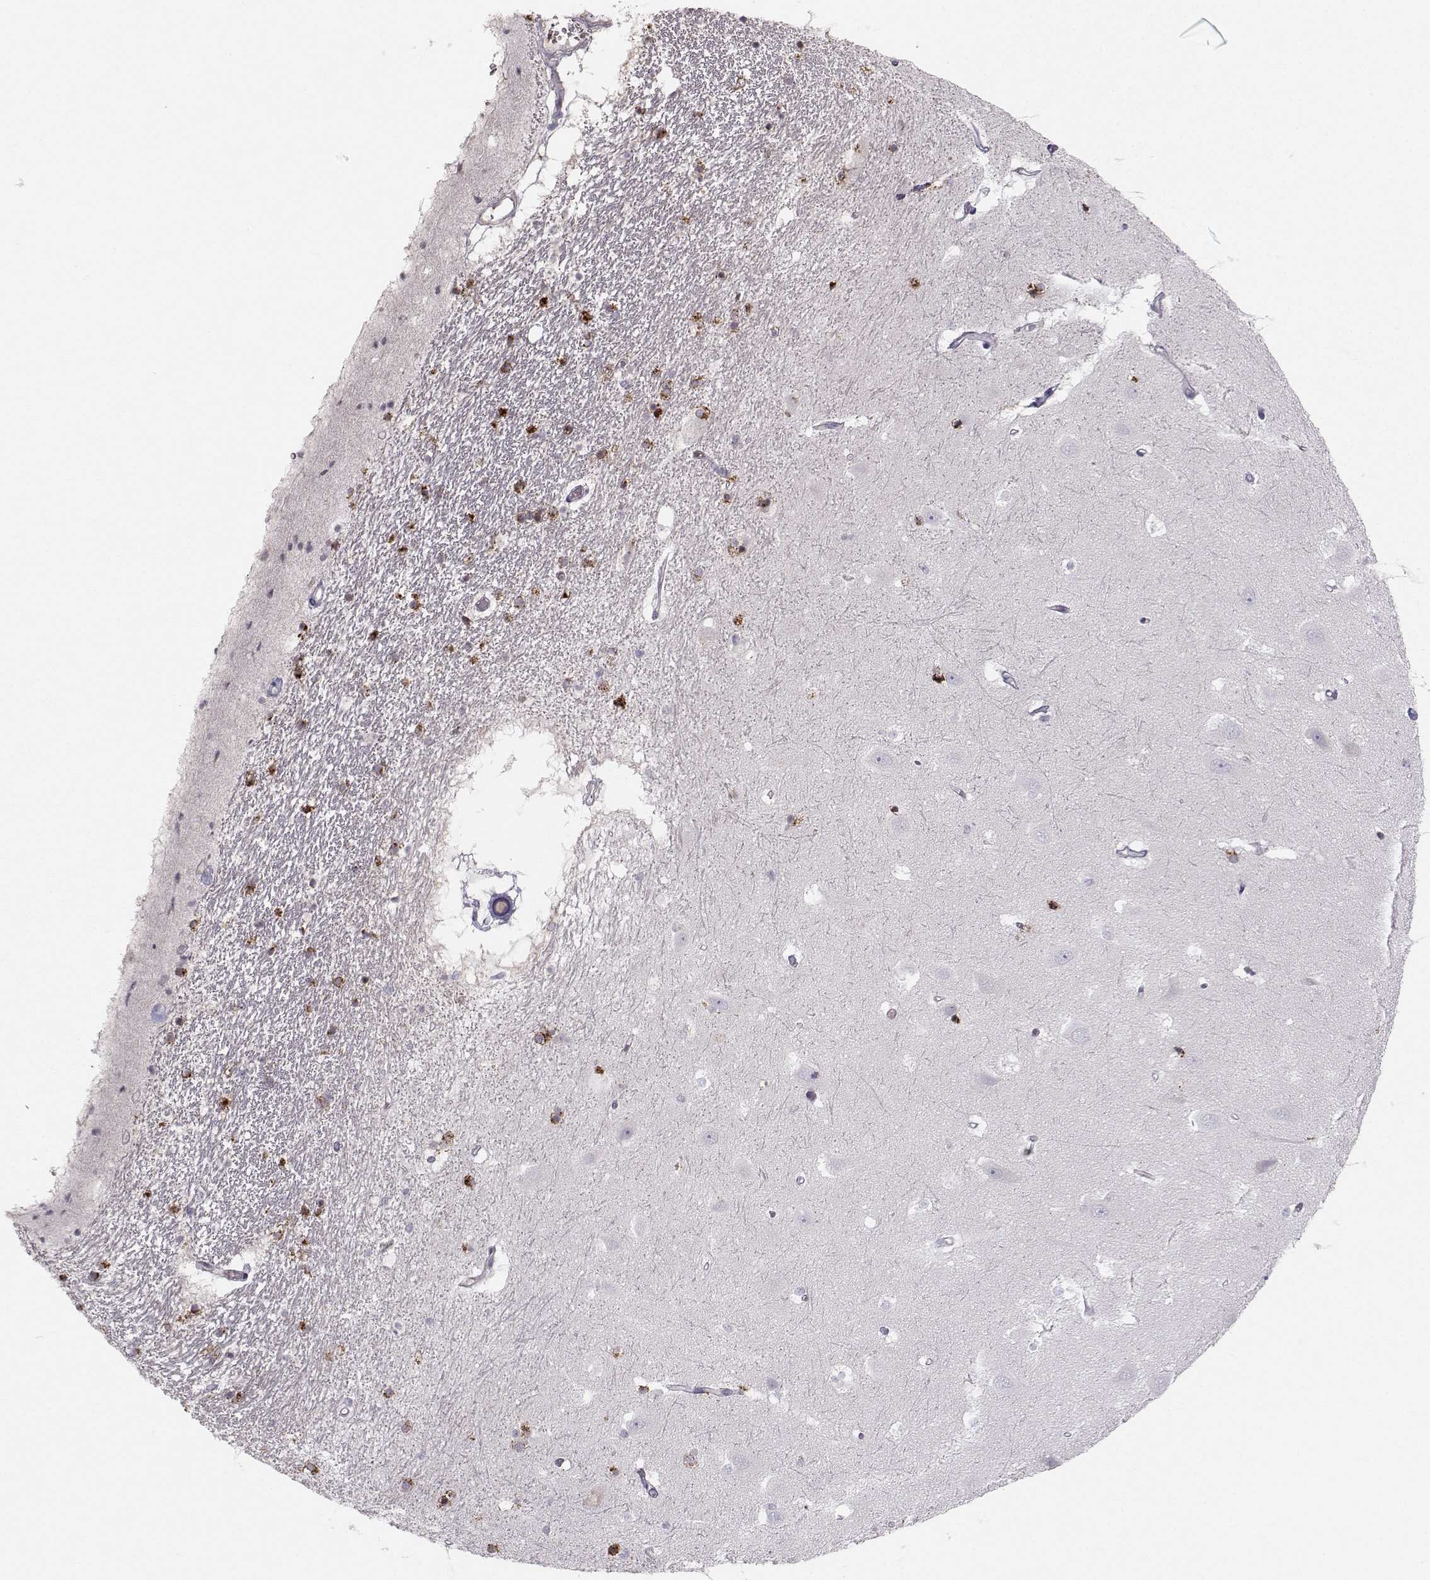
{"staining": {"intensity": "strong", "quantity": ">75%", "location": "cytoplasmic/membranous"}, "tissue": "hippocampus", "cell_type": "Glial cells", "image_type": "normal", "snomed": [{"axis": "morphology", "description": "Normal tissue, NOS"}, {"axis": "topography", "description": "Hippocampus"}], "caption": "This is an image of IHC staining of benign hippocampus, which shows strong positivity in the cytoplasmic/membranous of glial cells.", "gene": "OPRD1", "patient": {"sex": "male", "age": 44}}